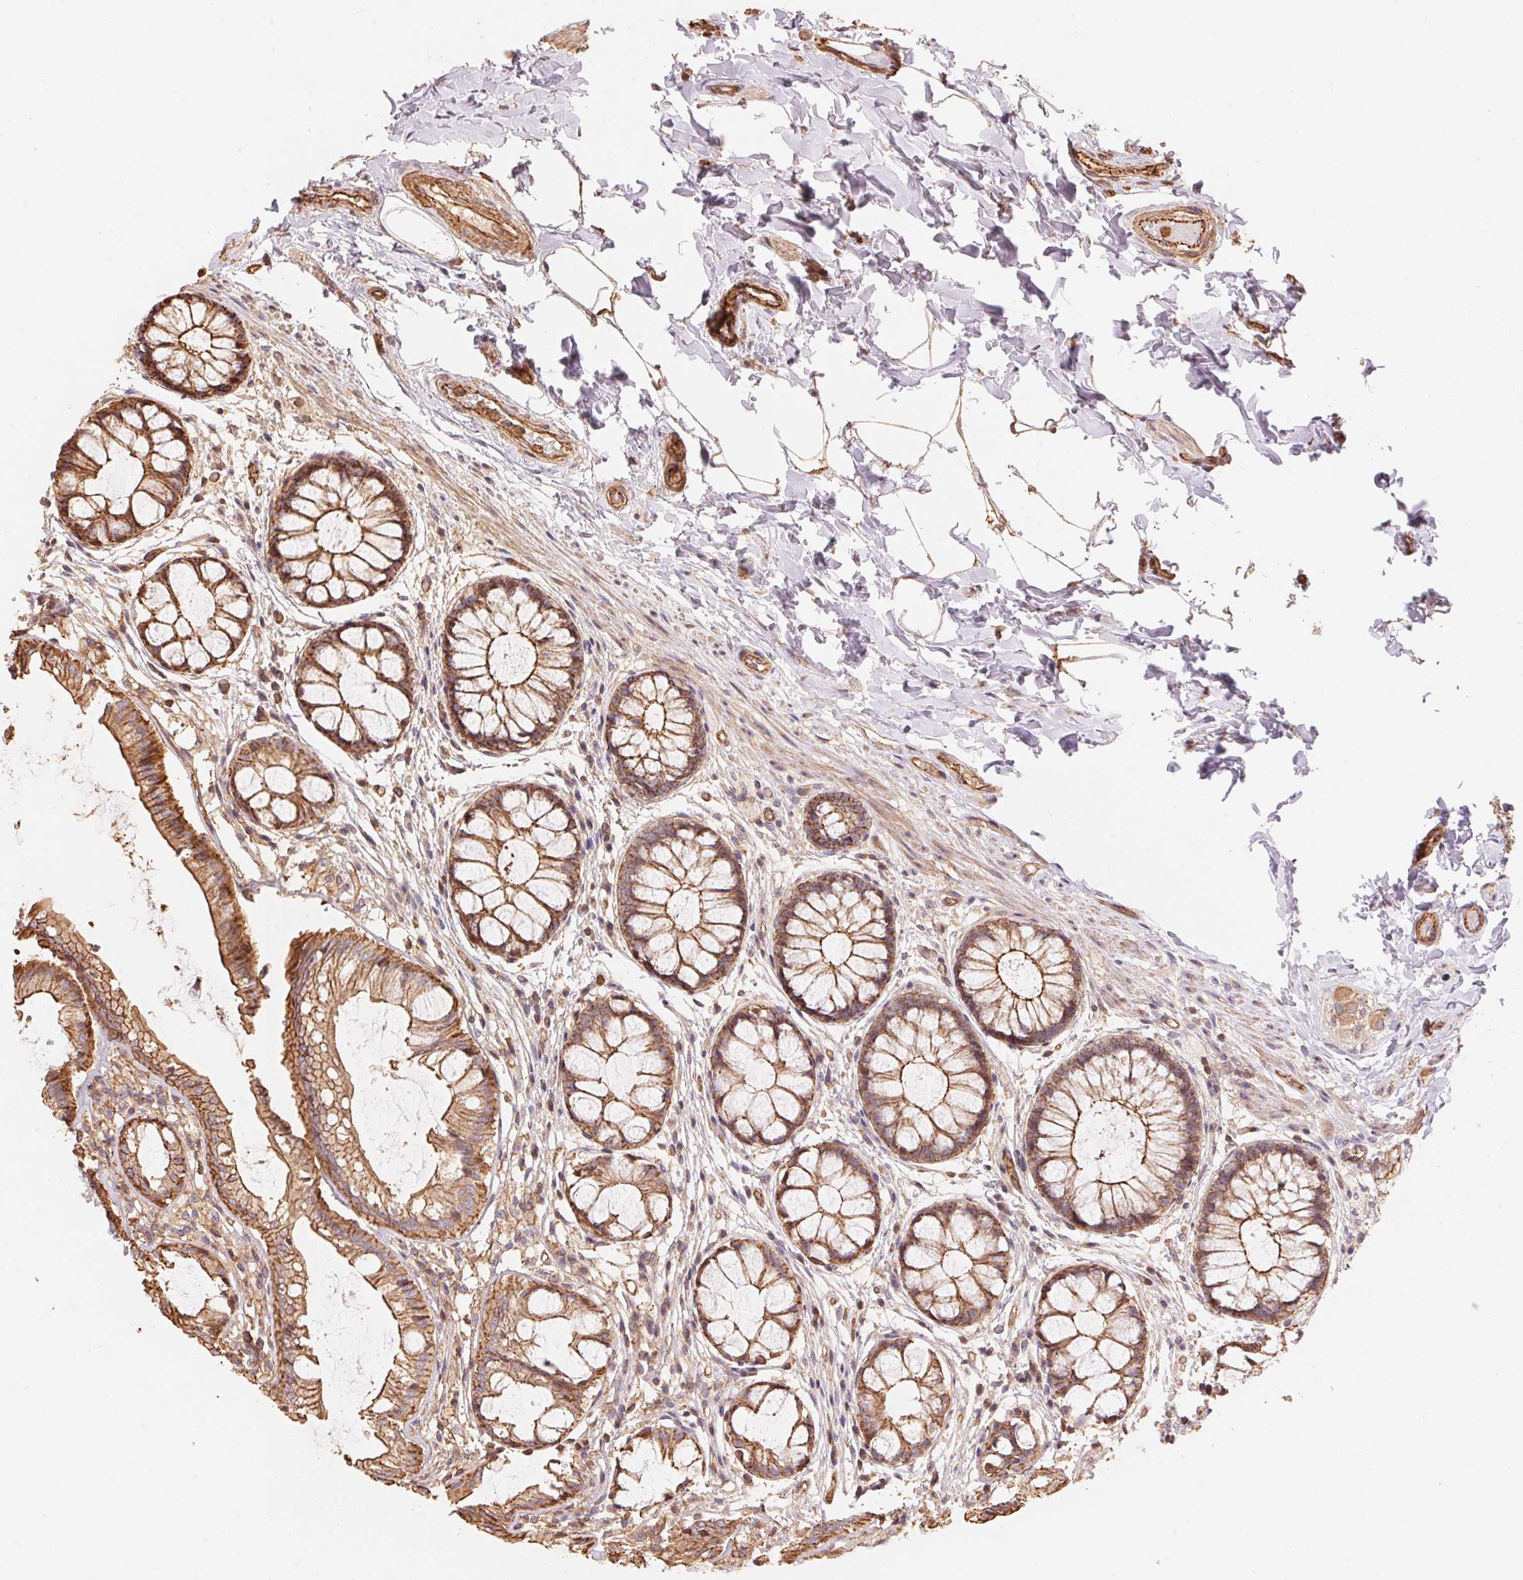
{"staining": {"intensity": "moderate", "quantity": ">75%", "location": "cytoplasmic/membranous"}, "tissue": "rectum", "cell_type": "Glandular cells", "image_type": "normal", "snomed": [{"axis": "morphology", "description": "Normal tissue, NOS"}, {"axis": "topography", "description": "Rectum"}], "caption": "Rectum stained with DAB immunohistochemistry shows medium levels of moderate cytoplasmic/membranous positivity in approximately >75% of glandular cells.", "gene": "FRAS1", "patient": {"sex": "female", "age": 62}}